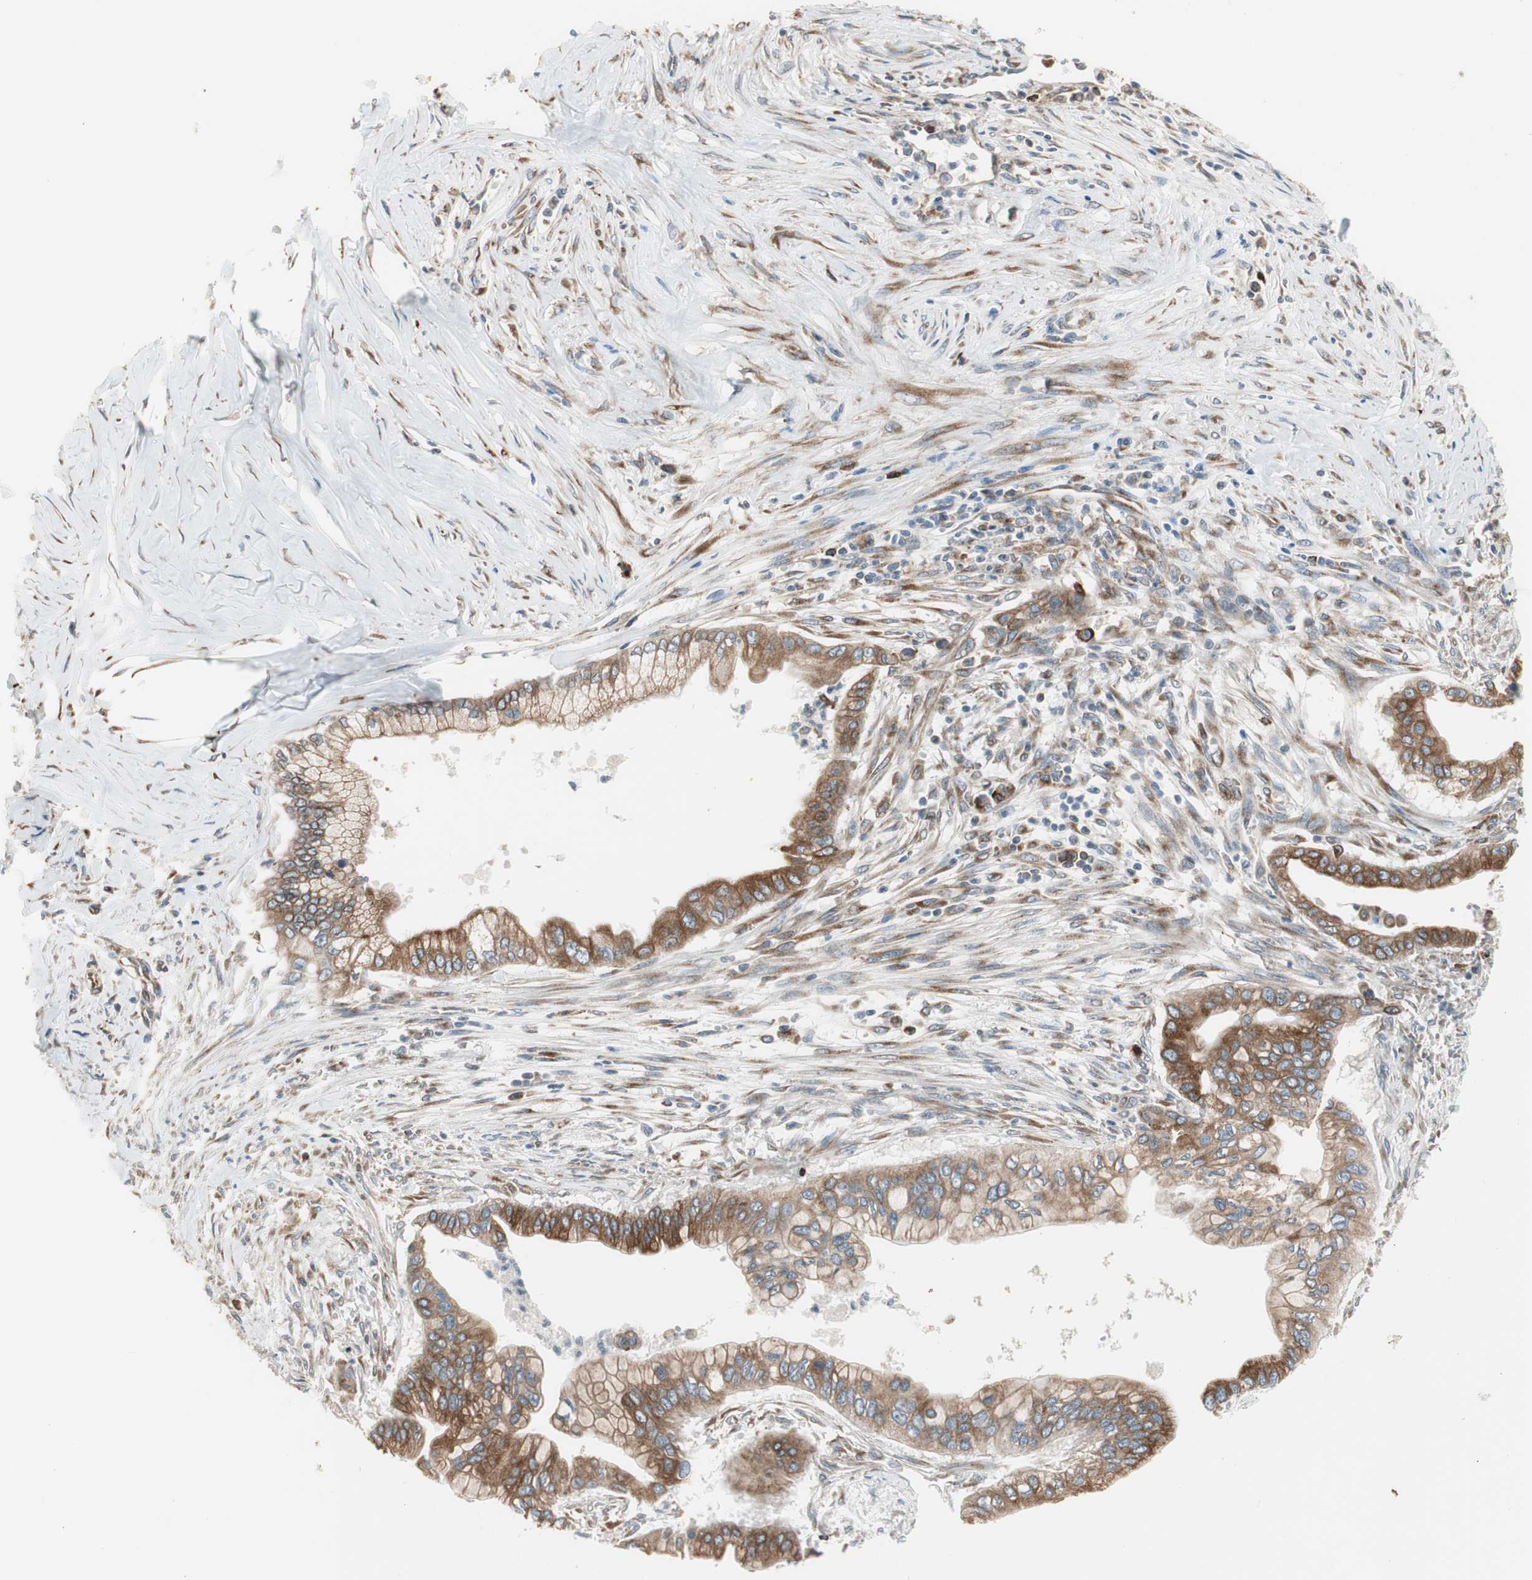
{"staining": {"intensity": "moderate", "quantity": ">75%", "location": "cytoplasmic/membranous"}, "tissue": "pancreatic cancer", "cell_type": "Tumor cells", "image_type": "cancer", "snomed": [{"axis": "morphology", "description": "Adenocarcinoma, NOS"}, {"axis": "topography", "description": "Pancreas"}], "caption": "Brown immunohistochemical staining in human pancreatic adenocarcinoma reveals moderate cytoplasmic/membranous expression in about >75% of tumor cells.", "gene": "CLCC1", "patient": {"sex": "male", "age": 59}}